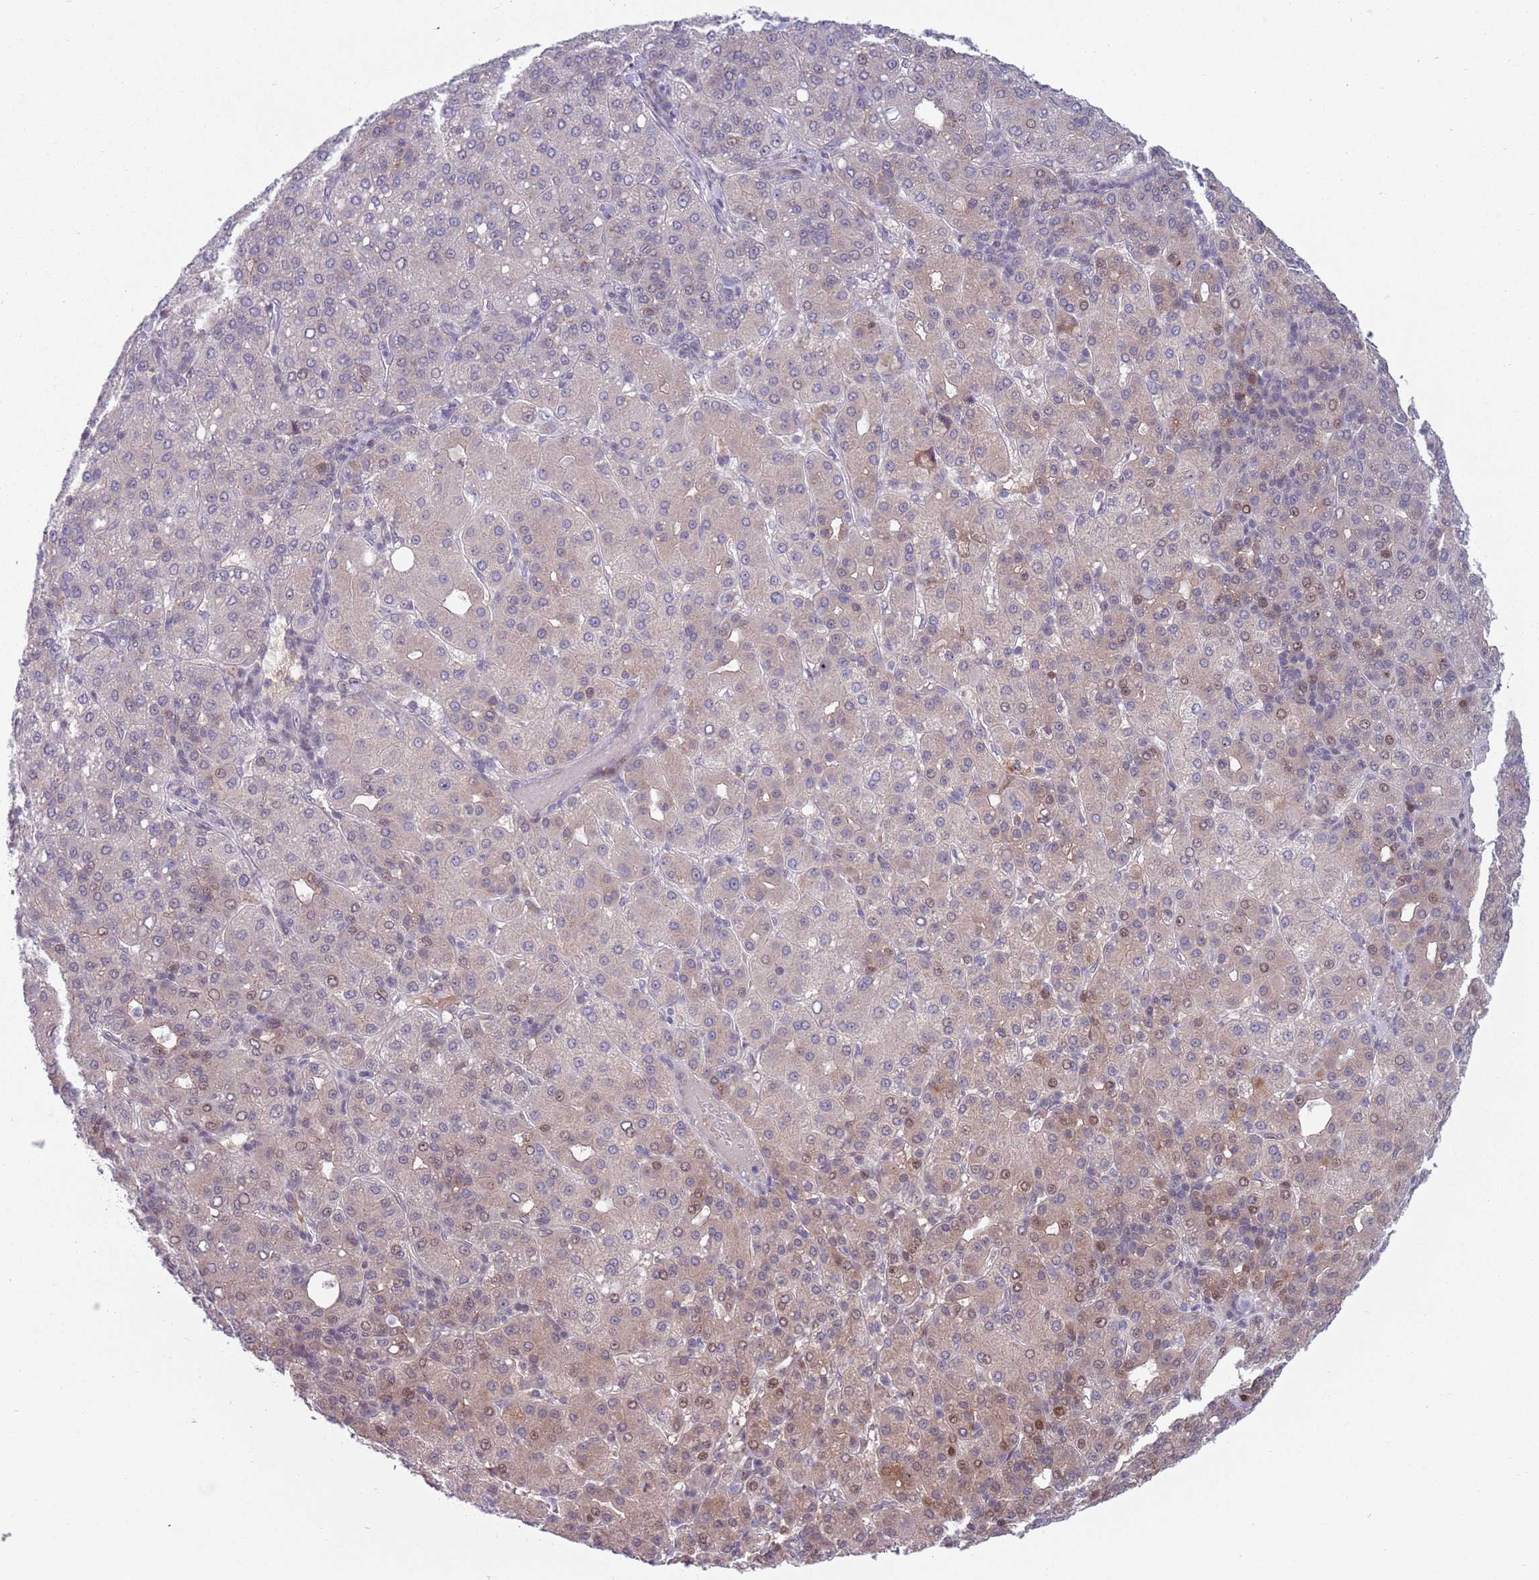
{"staining": {"intensity": "weak", "quantity": "<25%", "location": "cytoplasmic/membranous,nuclear"}, "tissue": "liver cancer", "cell_type": "Tumor cells", "image_type": "cancer", "snomed": [{"axis": "morphology", "description": "Carcinoma, Hepatocellular, NOS"}, {"axis": "topography", "description": "Liver"}], "caption": "A high-resolution image shows immunohistochemistry (IHC) staining of liver cancer, which reveals no significant positivity in tumor cells. (Brightfield microscopy of DAB immunohistochemistry (IHC) at high magnification).", "gene": "CLNS1A", "patient": {"sex": "male", "age": 65}}